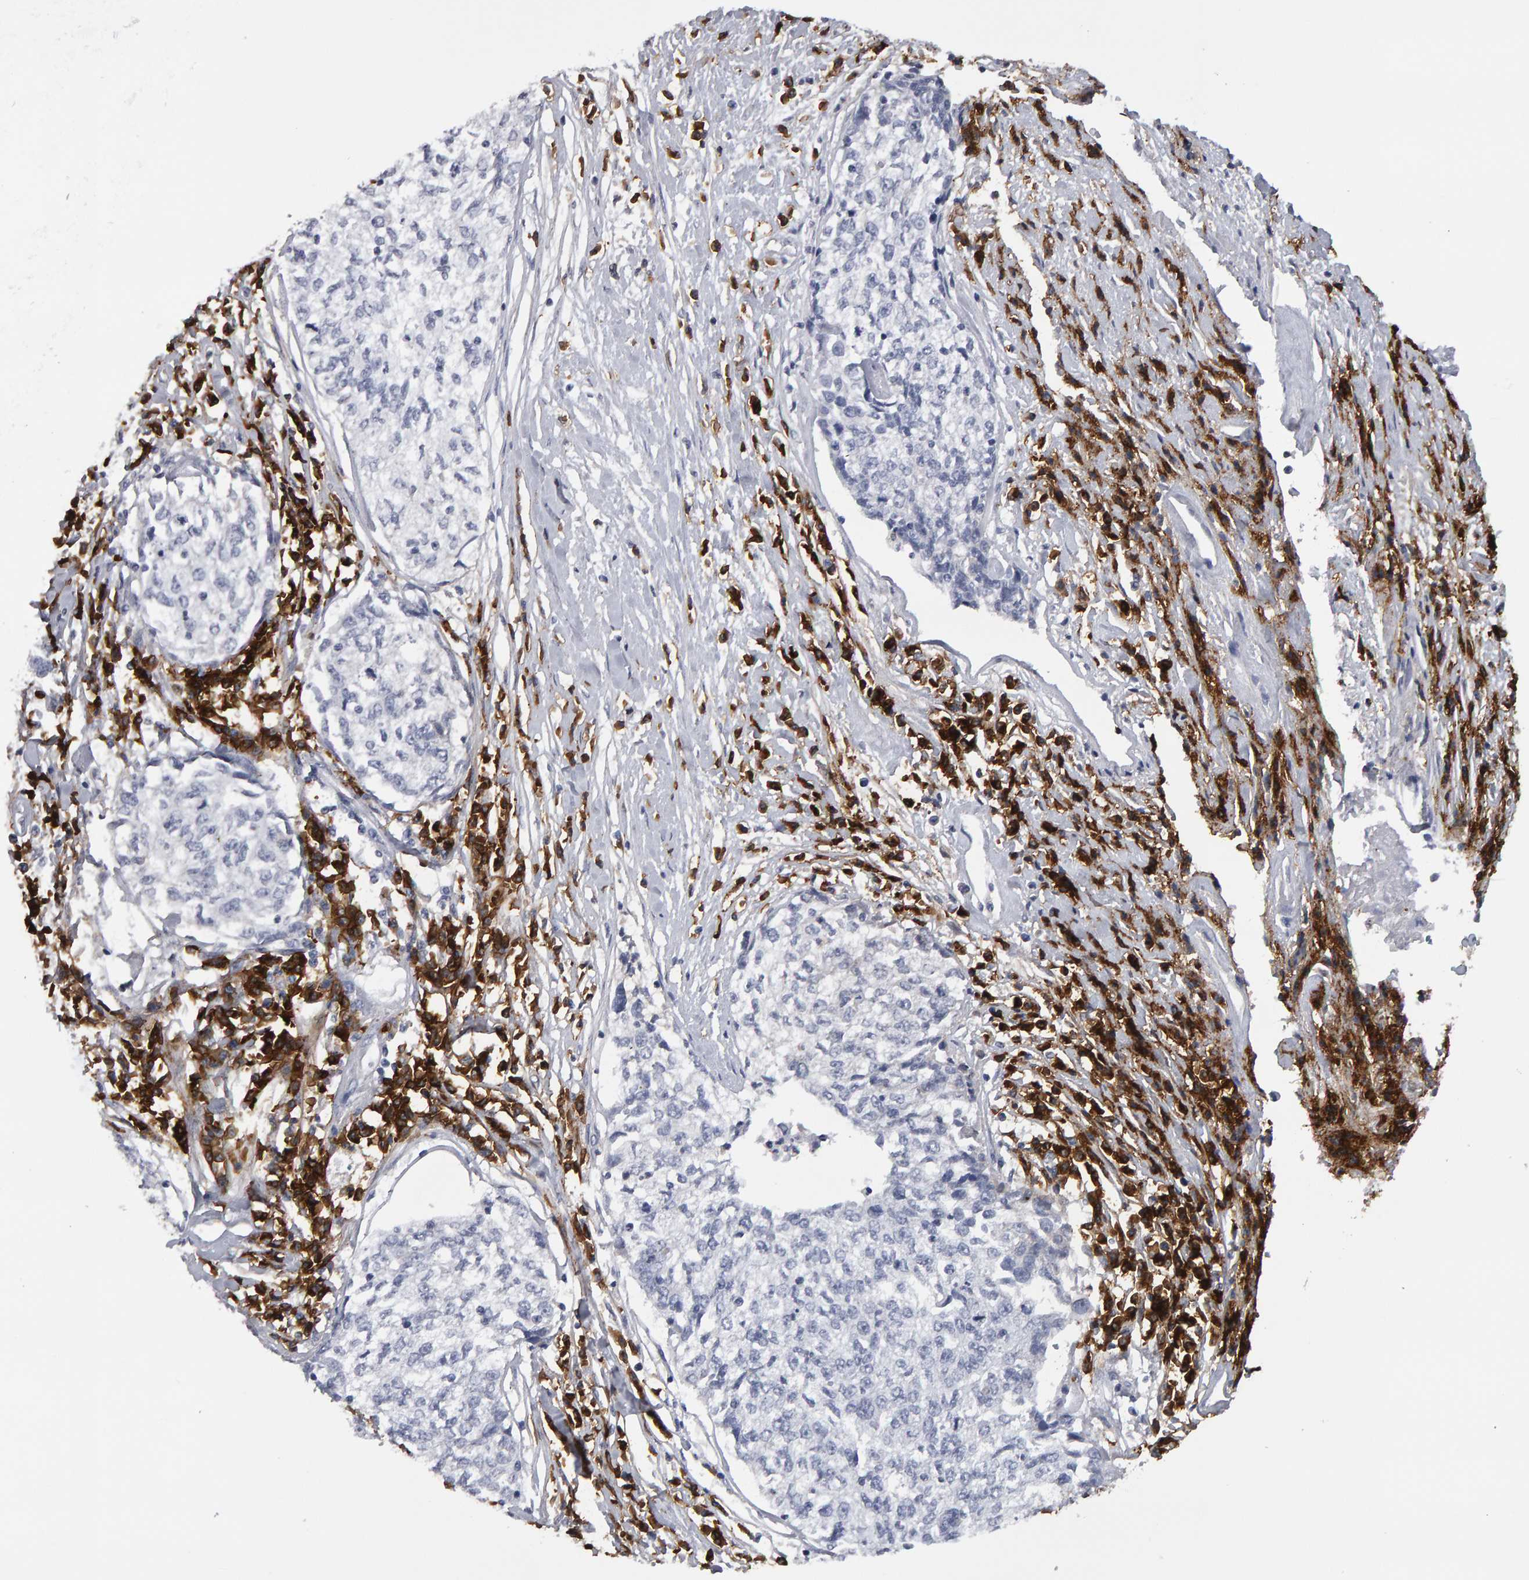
{"staining": {"intensity": "negative", "quantity": "none", "location": "none"}, "tissue": "cervical cancer", "cell_type": "Tumor cells", "image_type": "cancer", "snomed": [{"axis": "morphology", "description": "Squamous cell carcinoma, NOS"}, {"axis": "topography", "description": "Cervix"}], "caption": "The histopathology image shows no significant positivity in tumor cells of squamous cell carcinoma (cervical).", "gene": "CD38", "patient": {"sex": "female", "age": 57}}